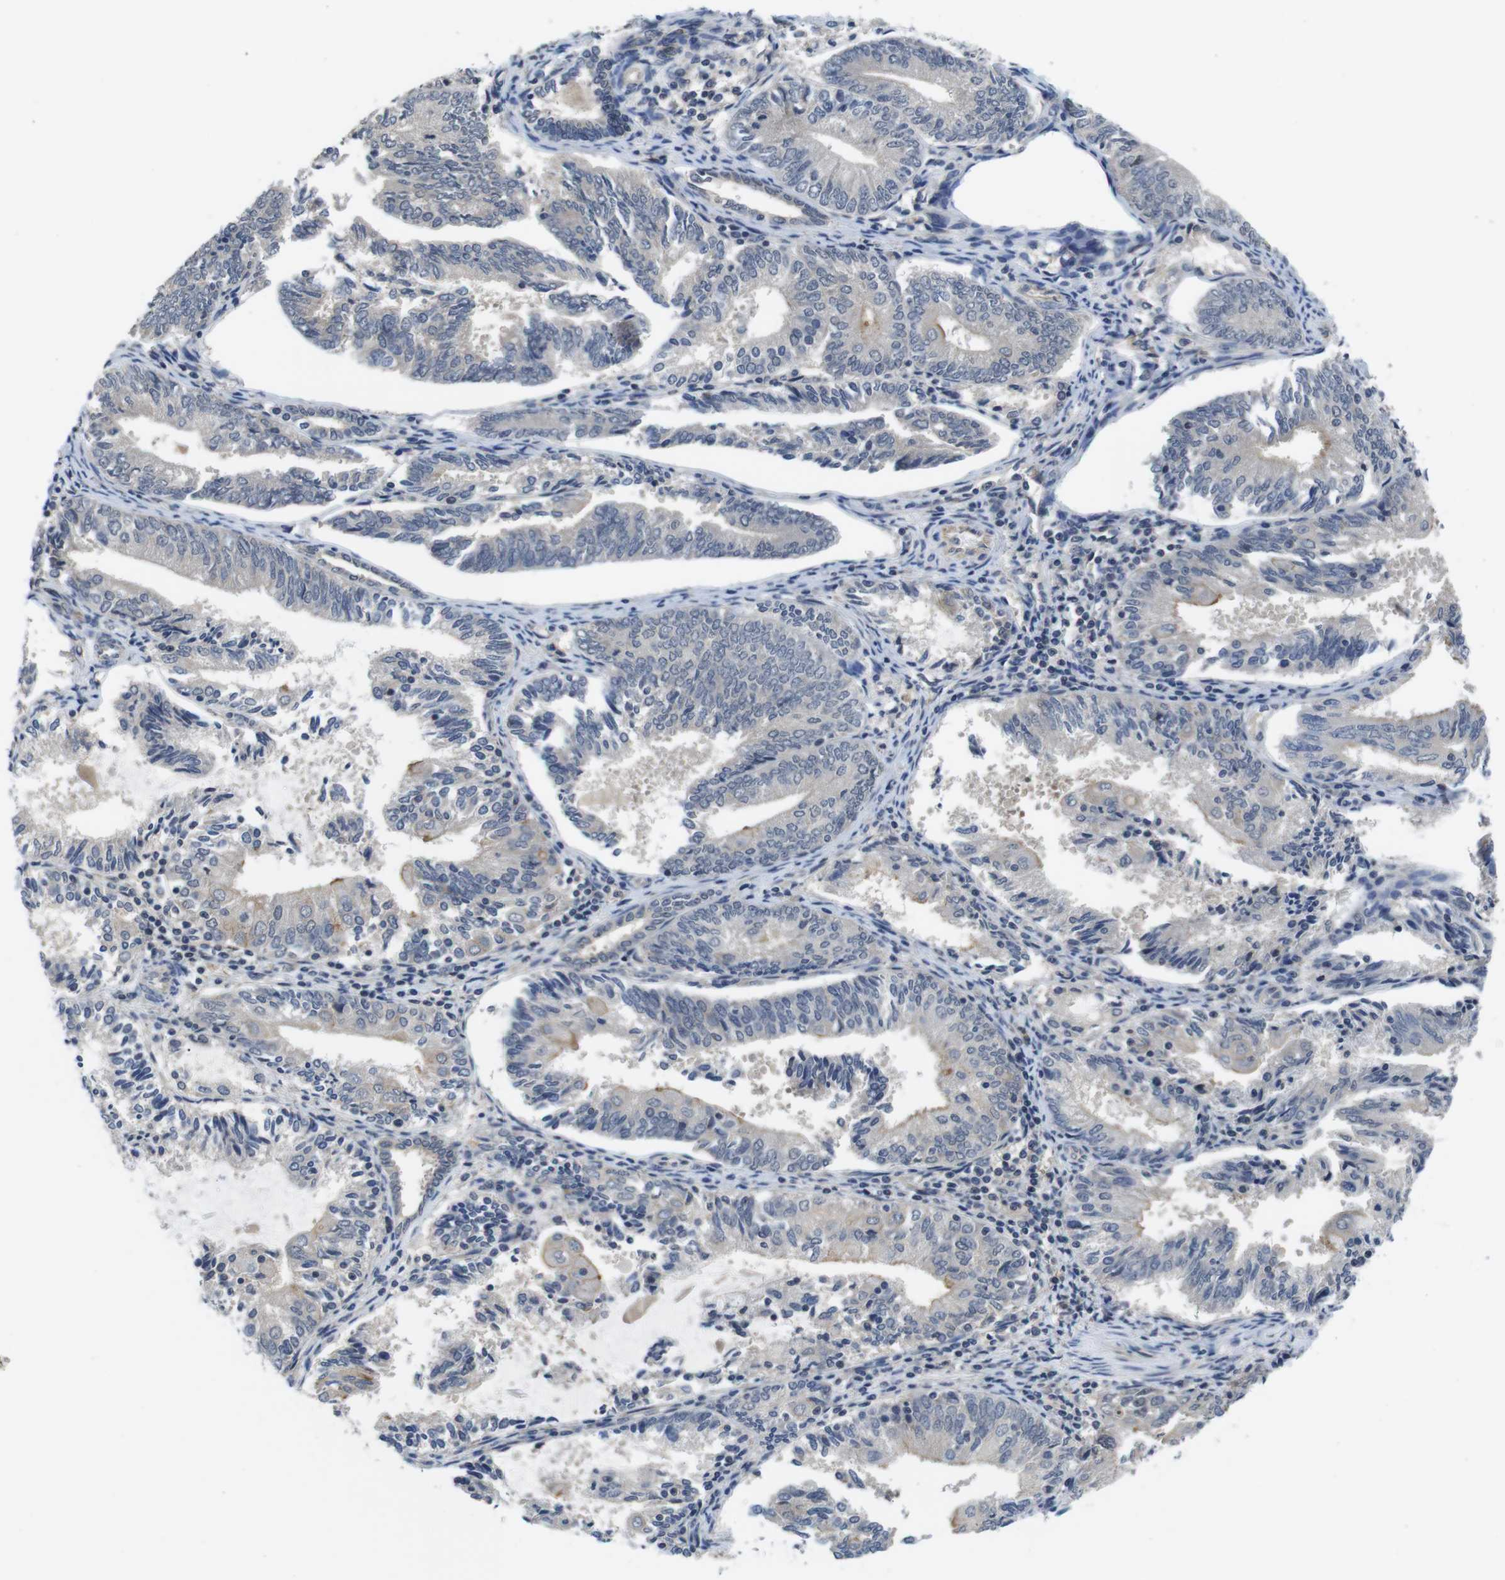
{"staining": {"intensity": "negative", "quantity": "none", "location": "none"}, "tissue": "endometrial cancer", "cell_type": "Tumor cells", "image_type": "cancer", "snomed": [{"axis": "morphology", "description": "Adenocarcinoma, NOS"}, {"axis": "topography", "description": "Endometrium"}], "caption": "Endometrial cancer (adenocarcinoma) stained for a protein using immunohistochemistry displays no staining tumor cells.", "gene": "FADD", "patient": {"sex": "female", "age": 81}}